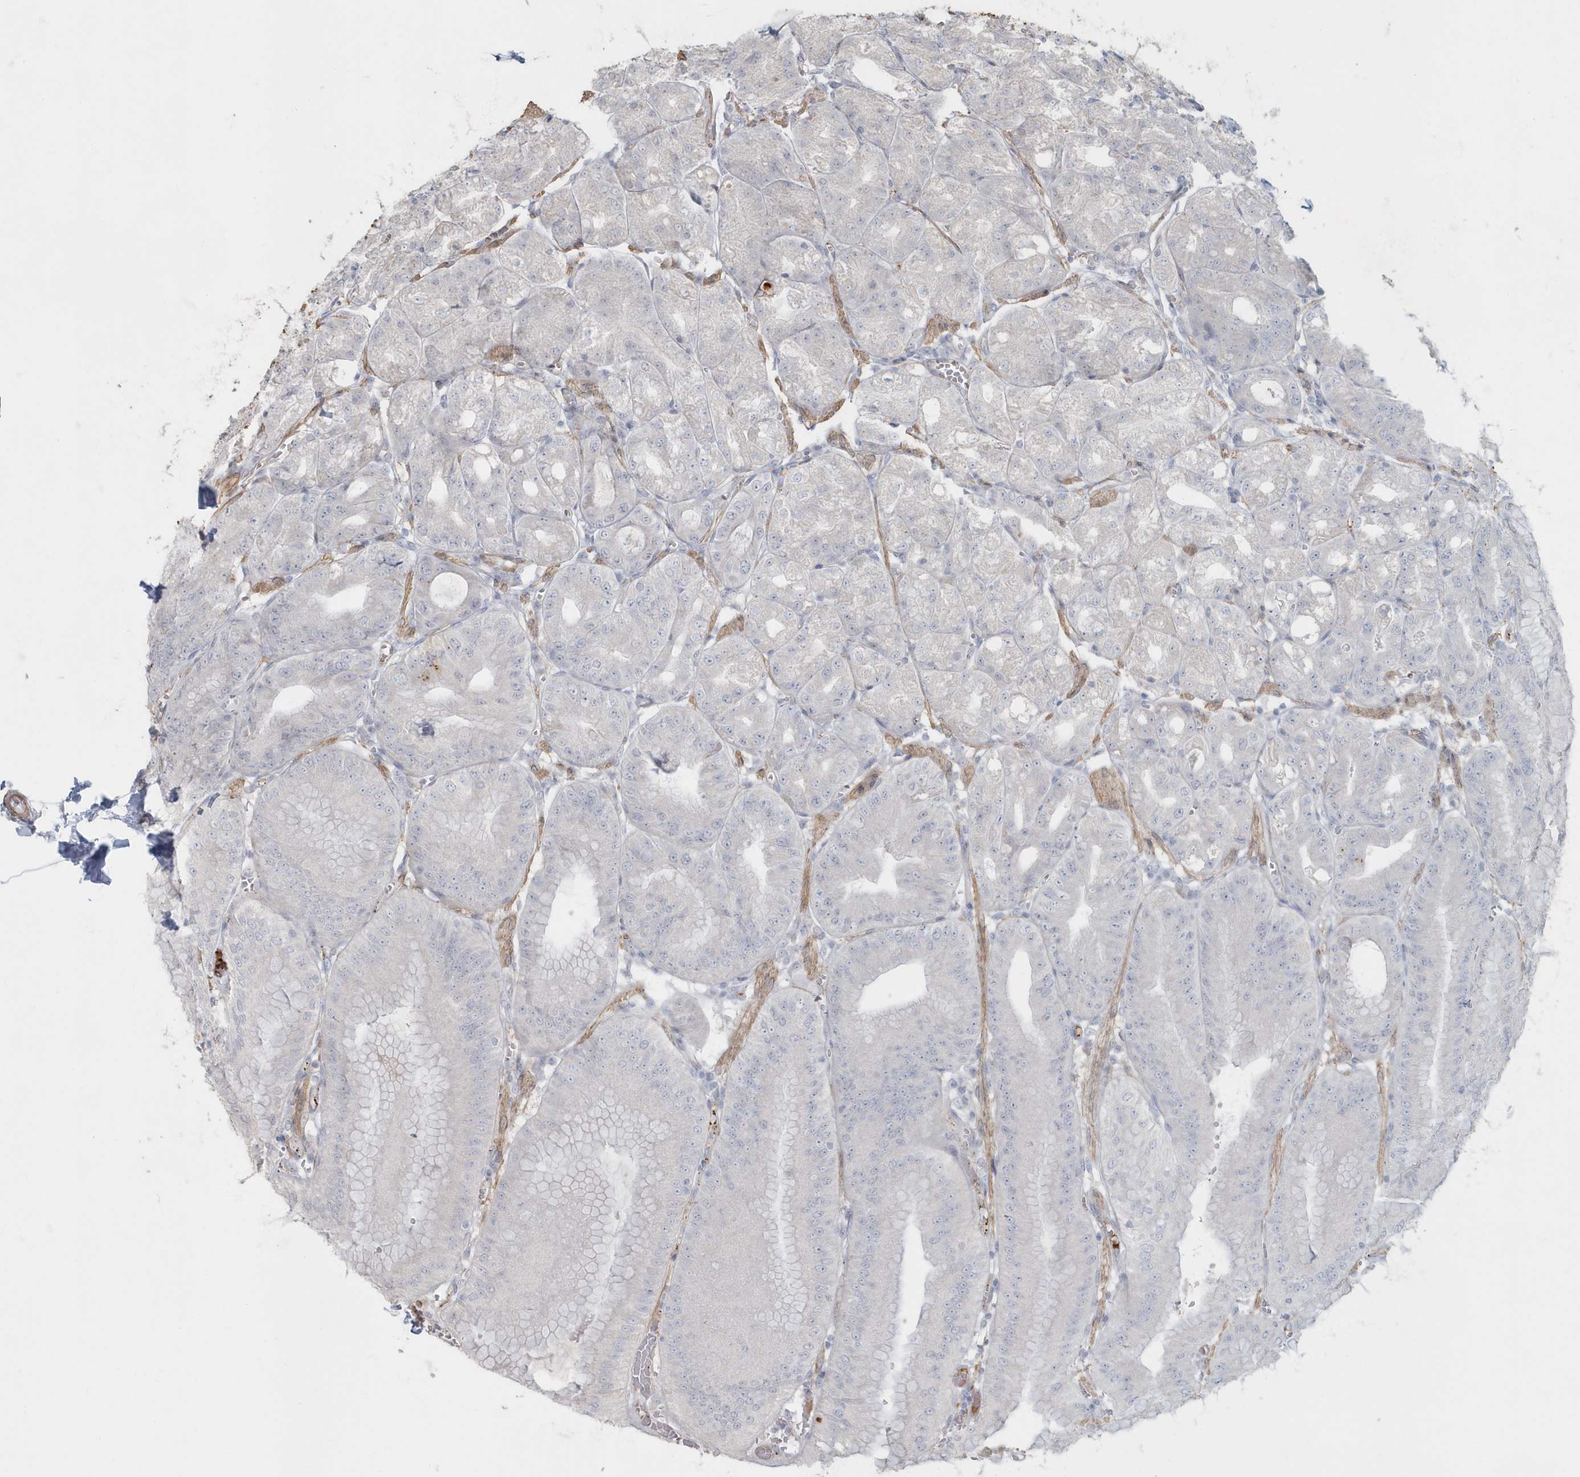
{"staining": {"intensity": "negative", "quantity": "none", "location": "none"}, "tissue": "stomach", "cell_type": "Glandular cells", "image_type": "normal", "snomed": [{"axis": "morphology", "description": "Normal tissue, NOS"}, {"axis": "topography", "description": "Stomach, upper"}, {"axis": "topography", "description": "Stomach, lower"}], "caption": "High power microscopy image of an immunohistochemistry micrograph of benign stomach, revealing no significant expression in glandular cells.", "gene": "MYOT", "patient": {"sex": "male", "age": 71}}